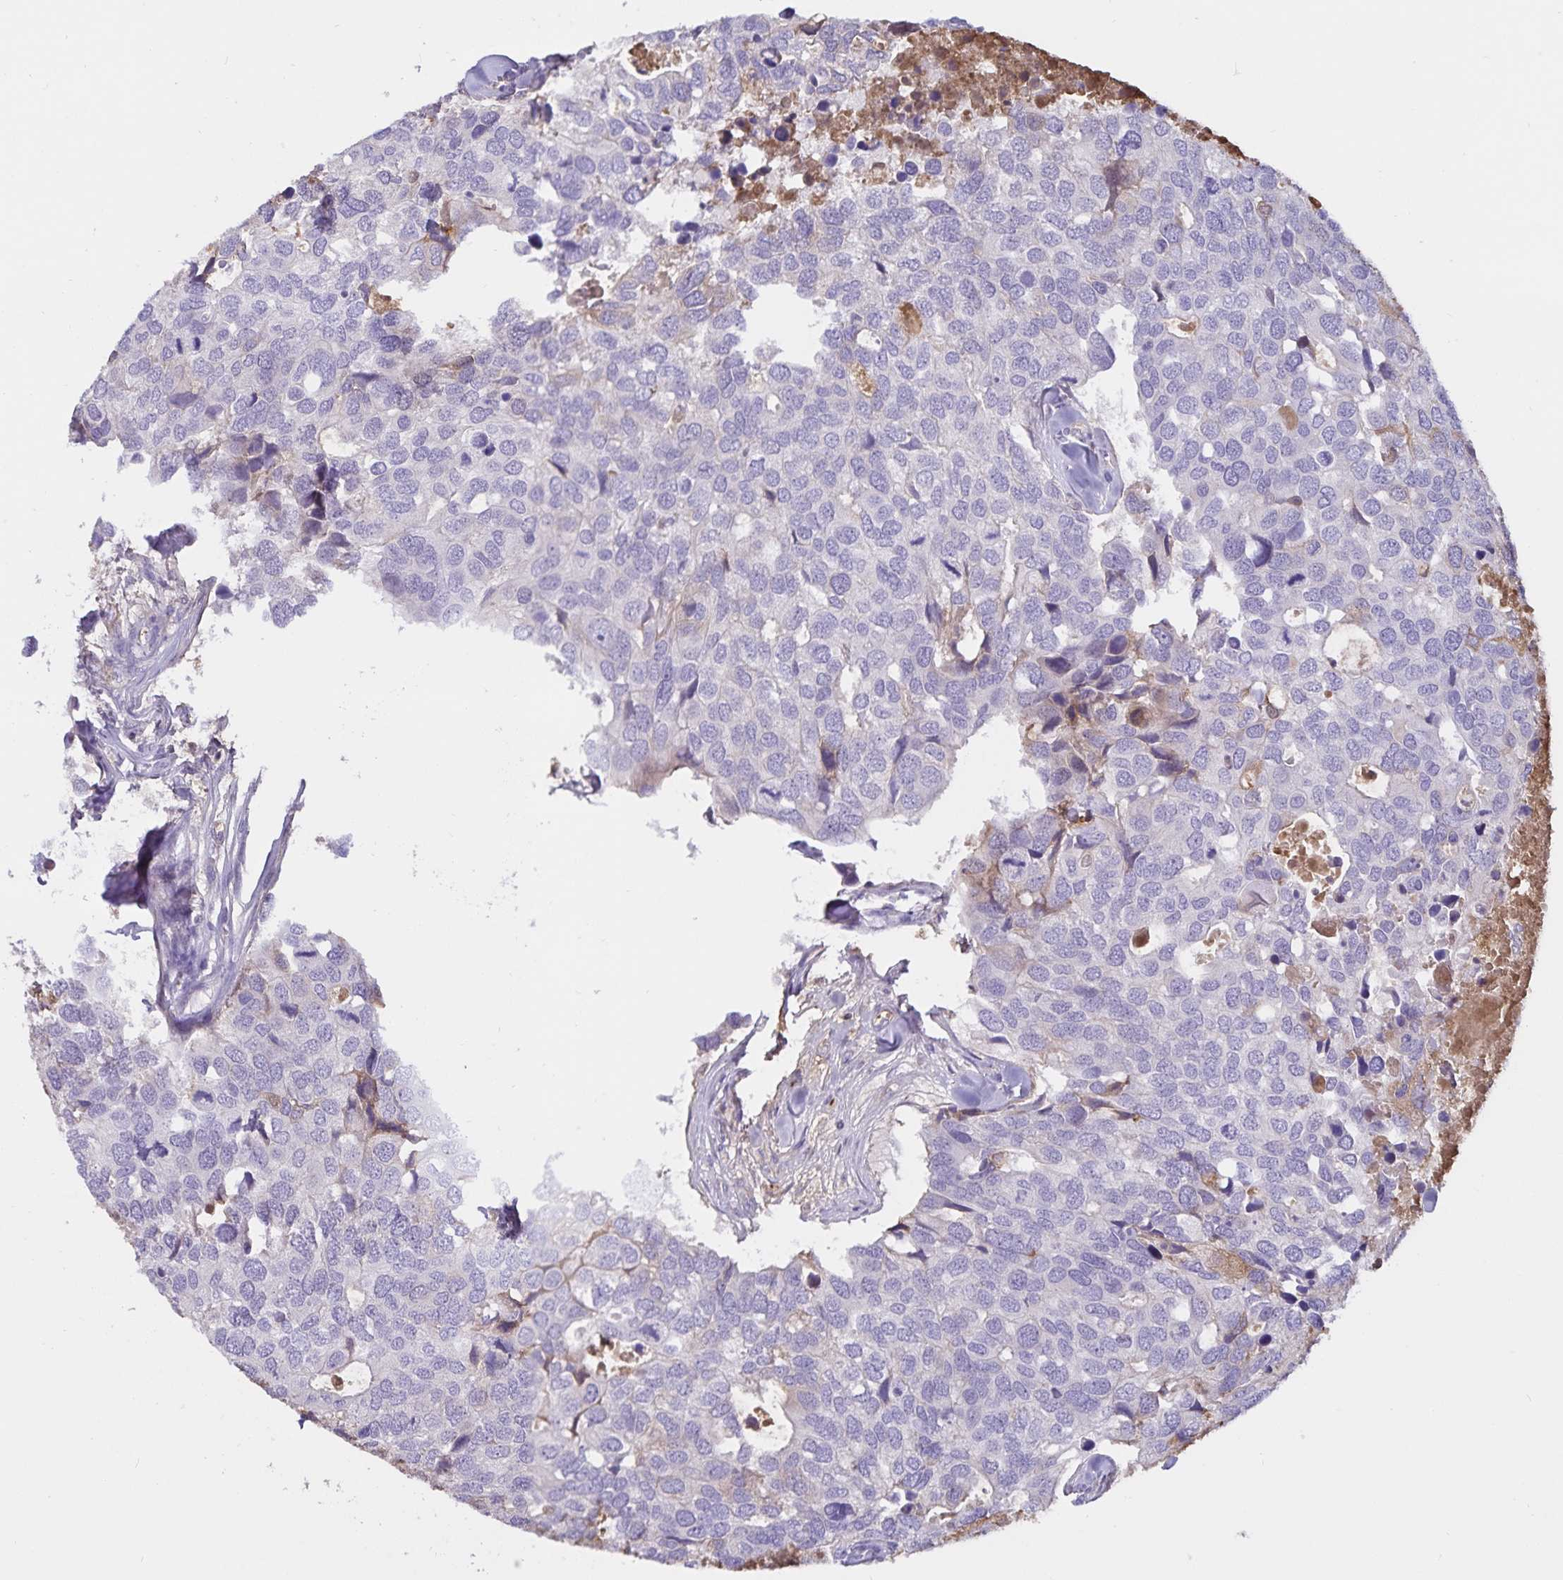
{"staining": {"intensity": "weak", "quantity": "<25%", "location": "cytoplasmic/membranous"}, "tissue": "breast cancer", "cell_type": "Tumor cells", "image_type": "cancer", "snomed": [{"axis": "morphology", "description": "Duct carcinoma"}, {"axis": "topography", "description": "Breast"}], "caption": "An image of human breast cancer is negative for staining in tumor cells.", "gene": "FGG", "patient": {"sex": "female", "age": 83}}